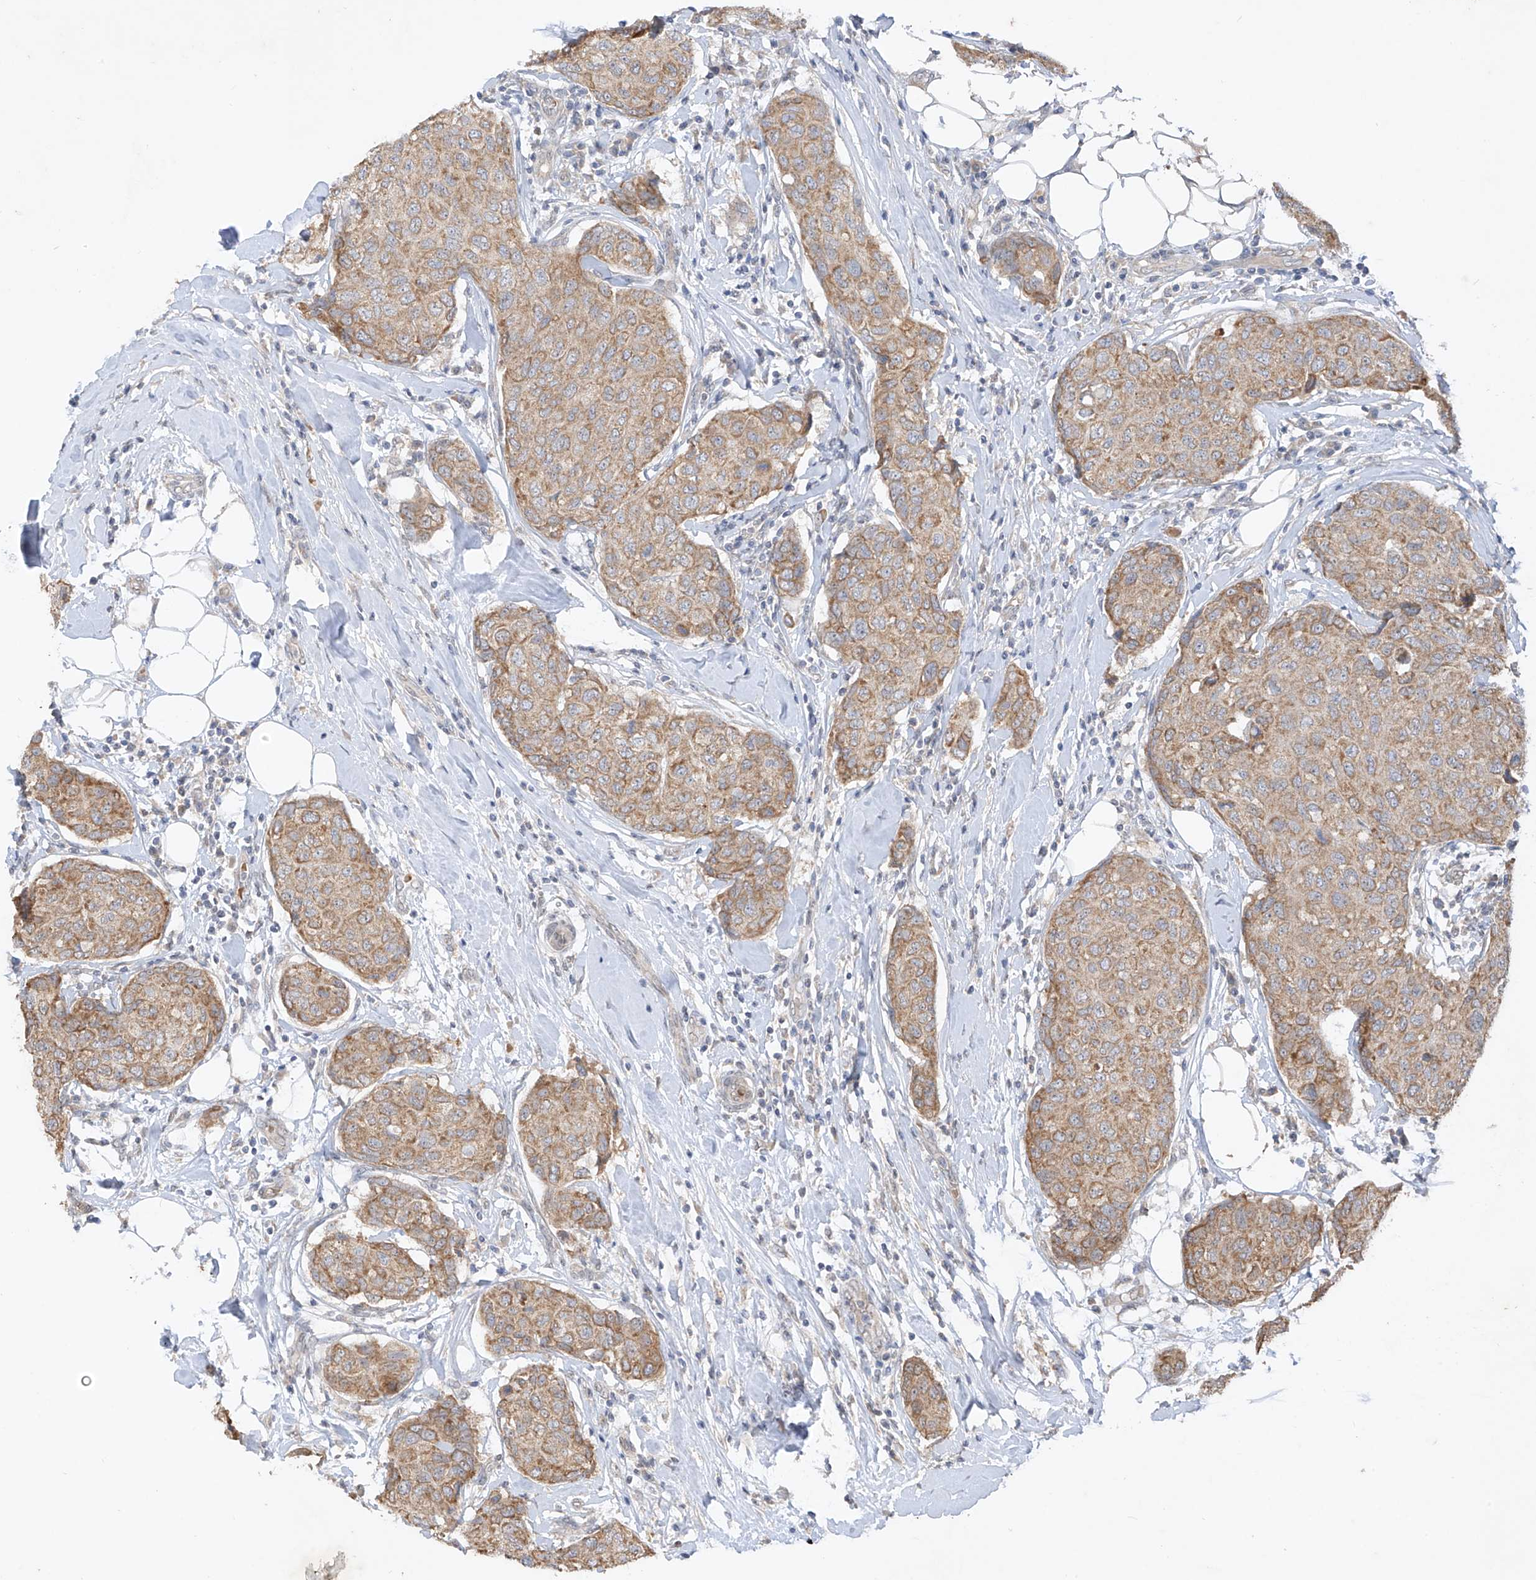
{"staining": {"intensity": "moderate", "quantity": ">75%", "location": "cytoplasmic/membranous"}, "tissue": "breast cancer", "cell_type": "Tumor cells", "image_type": "cancer", "snomed": [{"axis": "morphology", "description": "Duct carcinoma"}, {"axis": "topography", "description": "Breast"}], "caption": "Tumor cells display medium levels of moderate cytoplasmic/membranous positivity in about >75% of cells in human breast infiltrating ductal carcinoma.", "gene": "MTUS2", "patient": {"sex": "female", "age": 80}}